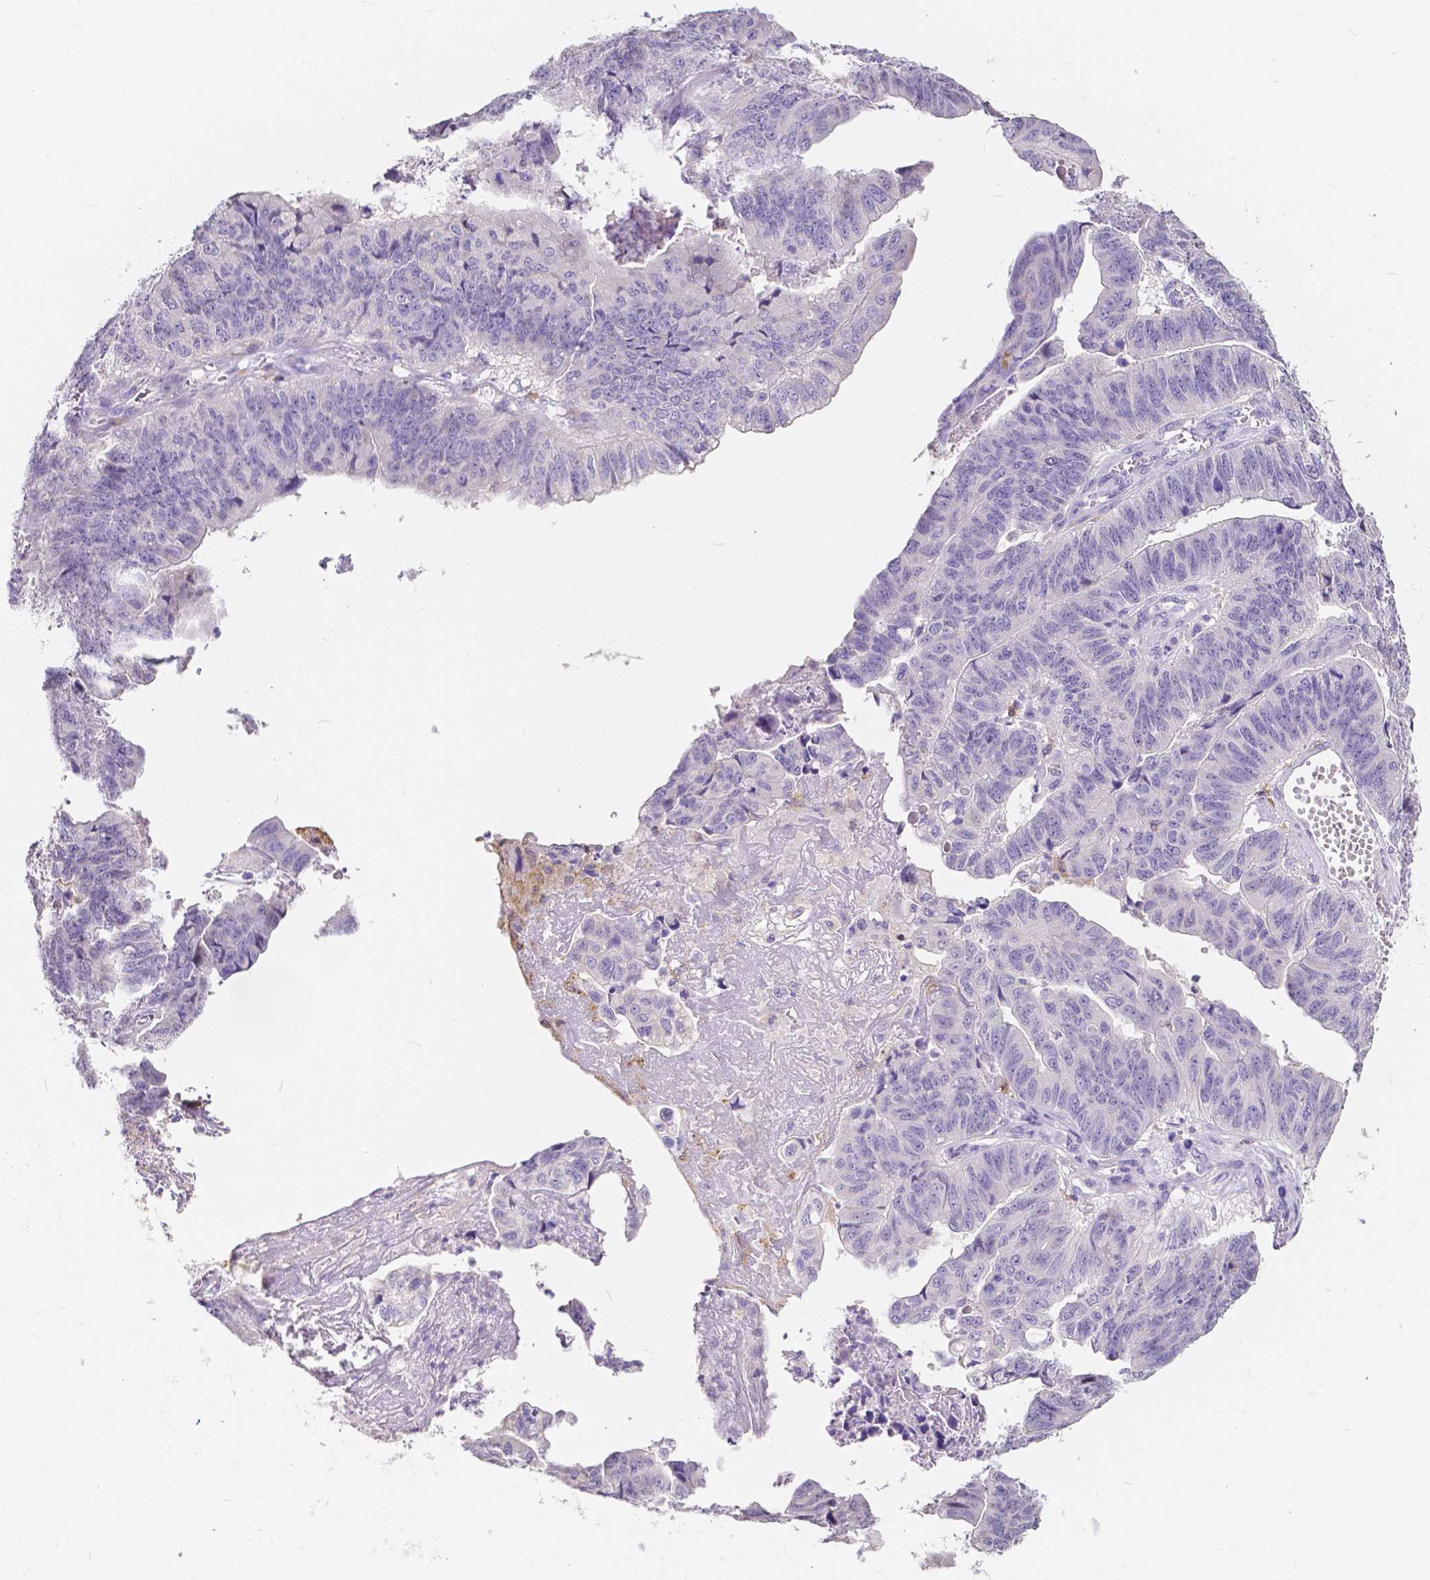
{"staining": {"intensity": "negative", "quantity": "none", "location": "none"}, "tissue": "stomach cancer", "cell_type": "Tumor cells", "image_type": "cancer", "snomed": [{"axis": "morphology", "description": "Adenocarcinoma, NOS"}, {"axis": "topography", "description": "Stomach, lower"}], "caption": "IHC image of neoplastic tissue: stomach adenocarcinoma stained with DAB shows no significant protein staining in tumor cells.", "gene": "ACP5", "patient": {"sex": "male", "age": 77}}